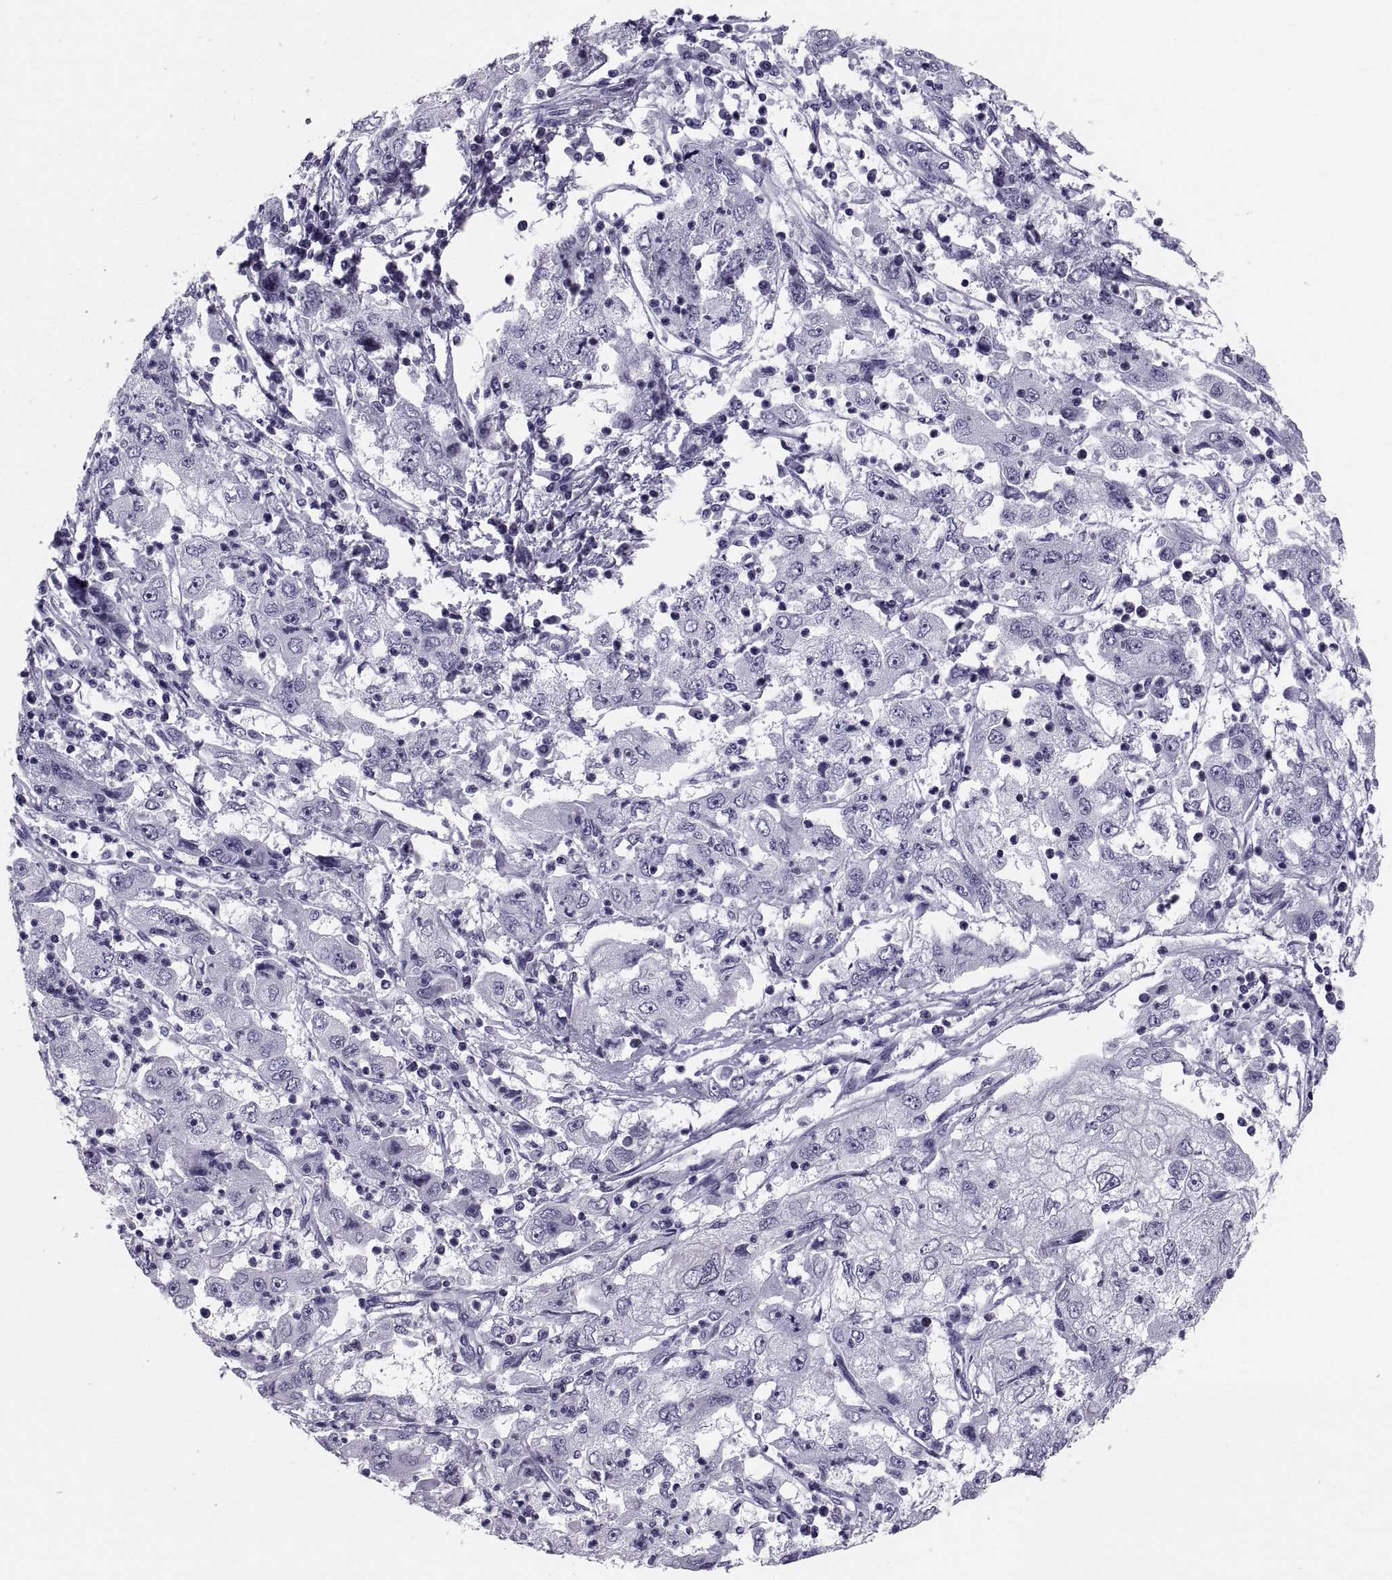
{"staining": {"intensity": "negative", "quantity": "none", "location": "none"}, "tissue": "cervical cancer", "cell_type": "Tumor cells", "image_type": "cancer", "snomed": [{"axis": "morphology", "description": "Squamous cell carcinoma, NOS"}, {"axis": "topography", "description": "Cervix"}], "caption": "Immunohistochemical staining of squamous cell carcinoma (cervical) displays no significant staining in tumor cells.", "gene": "CRISP1", "patient": {"sex": "female", "age": 36}}